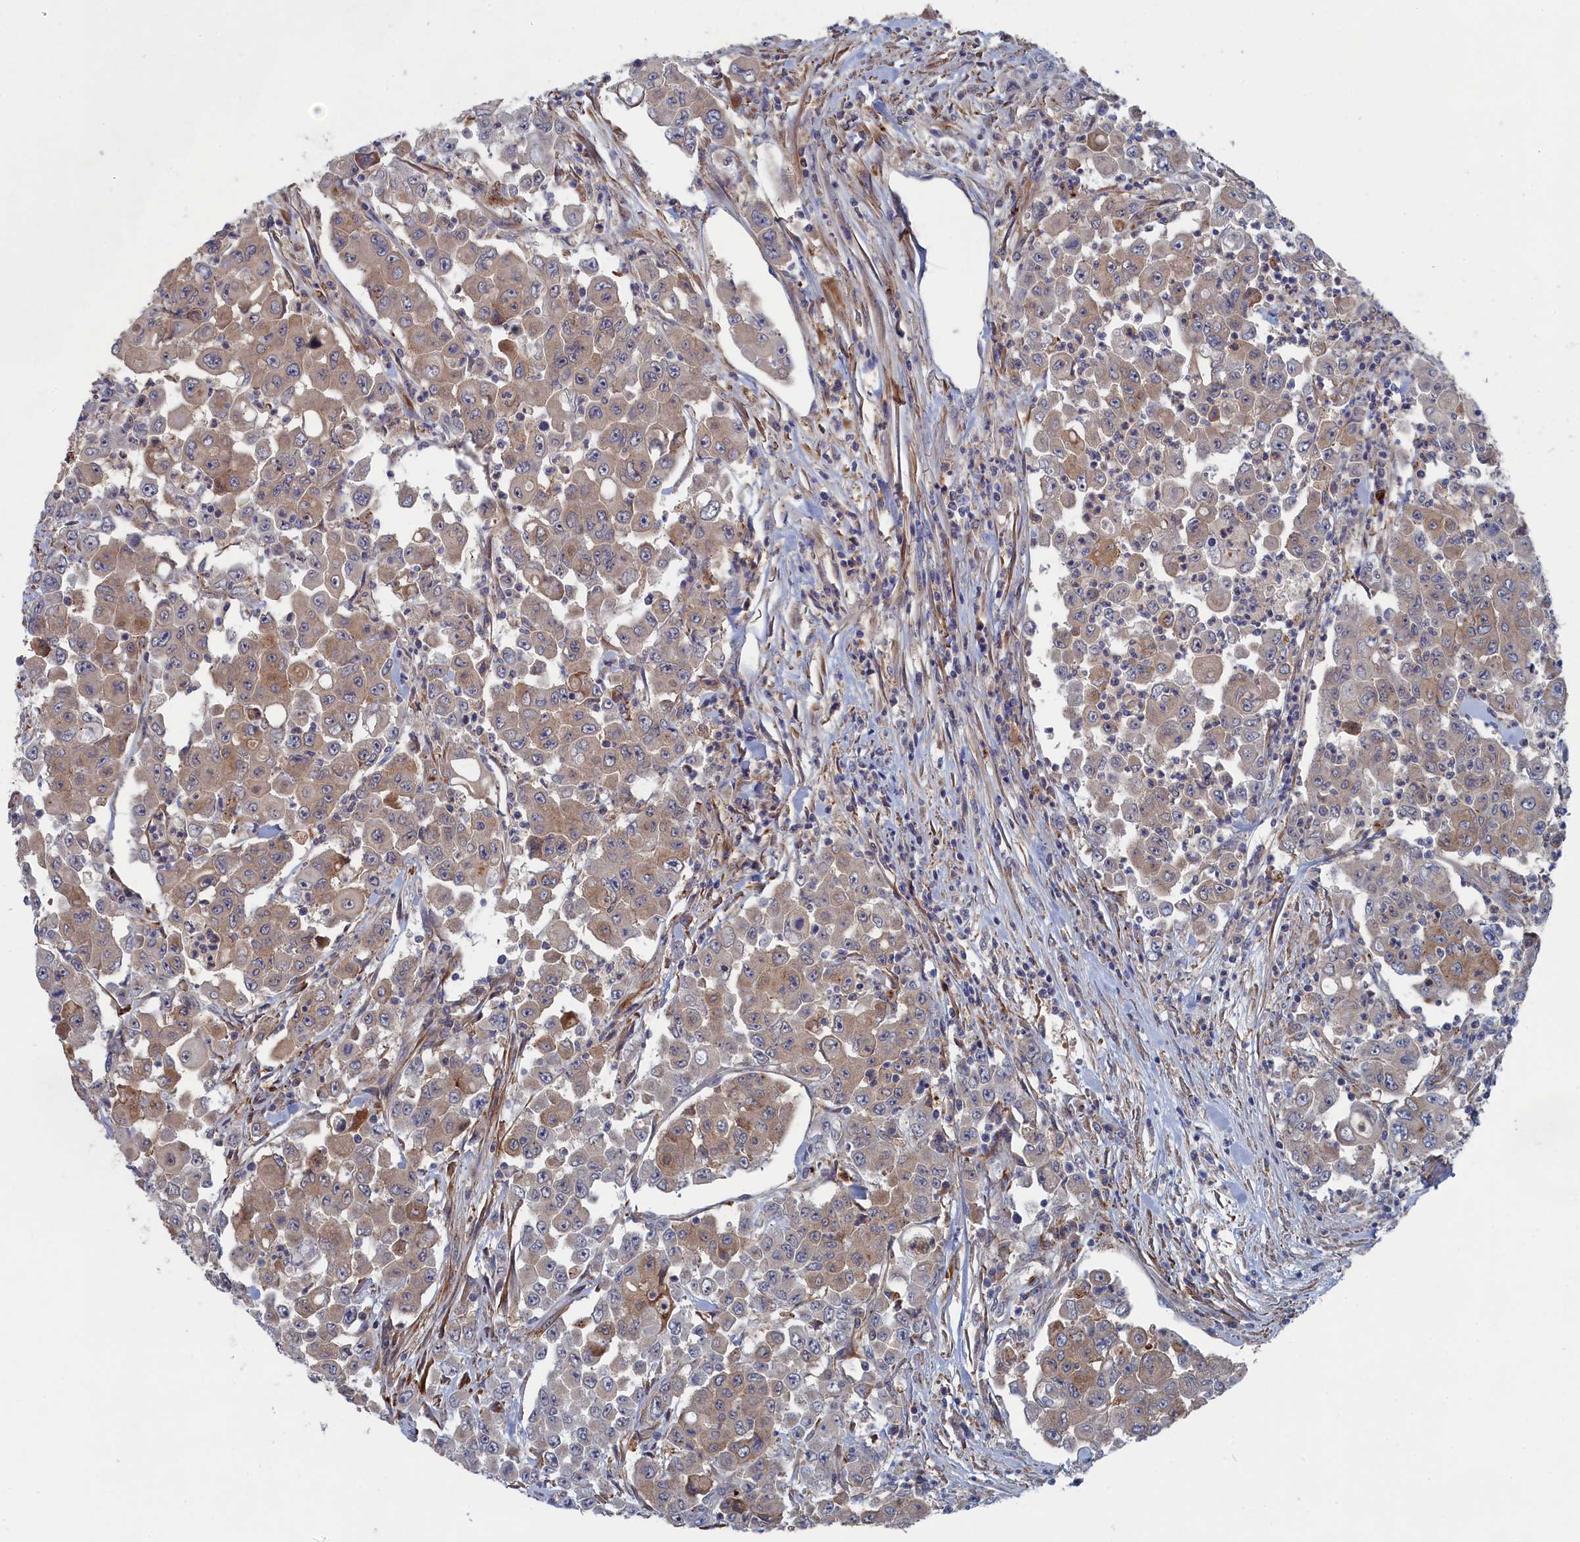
{"staining": {"intensity": "moderate", "quantity": "25%-75%", "location": "cytoplasmic/membranous"}, "tissue": "colorectal cancer", "cell_type": "Tumor cells", "image_type": "cancer", "snomed": [{"axis": "morphology", "description": "Adenocarcinoma, NOS"}, {"axis": "topography", "description": "Colon"}], "caption": "A histopathology image showing moderate cytoplasmic/membranous expression in about 25%-75% of tumor cells in colorectal cancer (adenocarcinoma), as visualized by brown immunohistochemical staining.", "gene": "FILIP1L", "patient": {"sex": "male", "age": 51}}